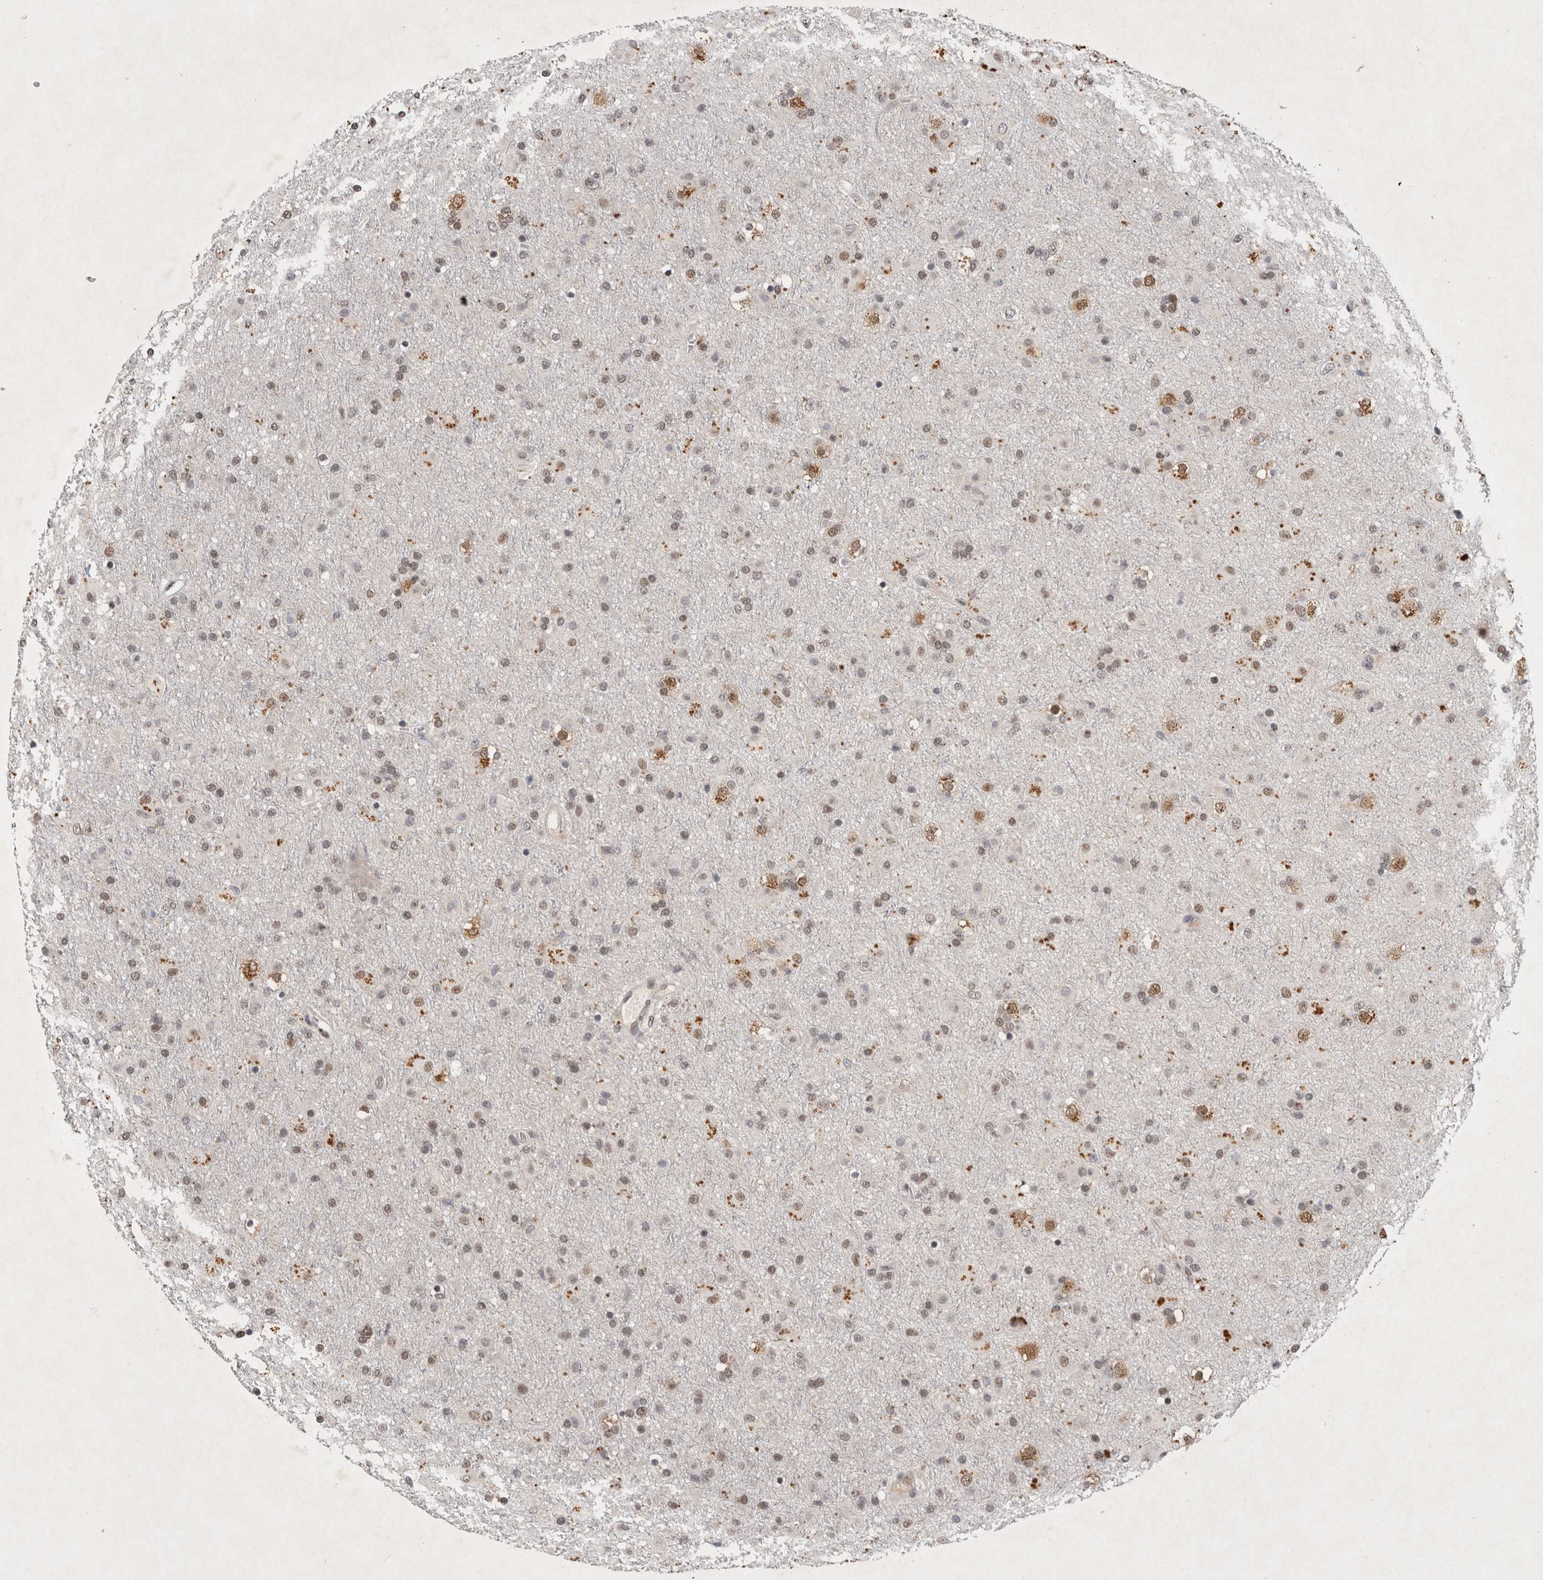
{"staining": {"intensity": "moderate", "quantity": "<25%", "location": "cytoplasmic/membranous,nuclear"}, "tissue": "glioma", "cell_type": "Tumor cells", "image_type": "cancer", "snomed": [{"axis": "morphology", "description": "Glioma, malignant, Low grade"}, {"axis": "topography", "description": "Brain"}], "caption": "Protein expression analysis of human glioma reveals moderate cytoplasmic/membranous and nuclear staining in about <25% of tumor cells.", "gene": "XRCC5", "patient": {"sex": "male", "age": 65}}